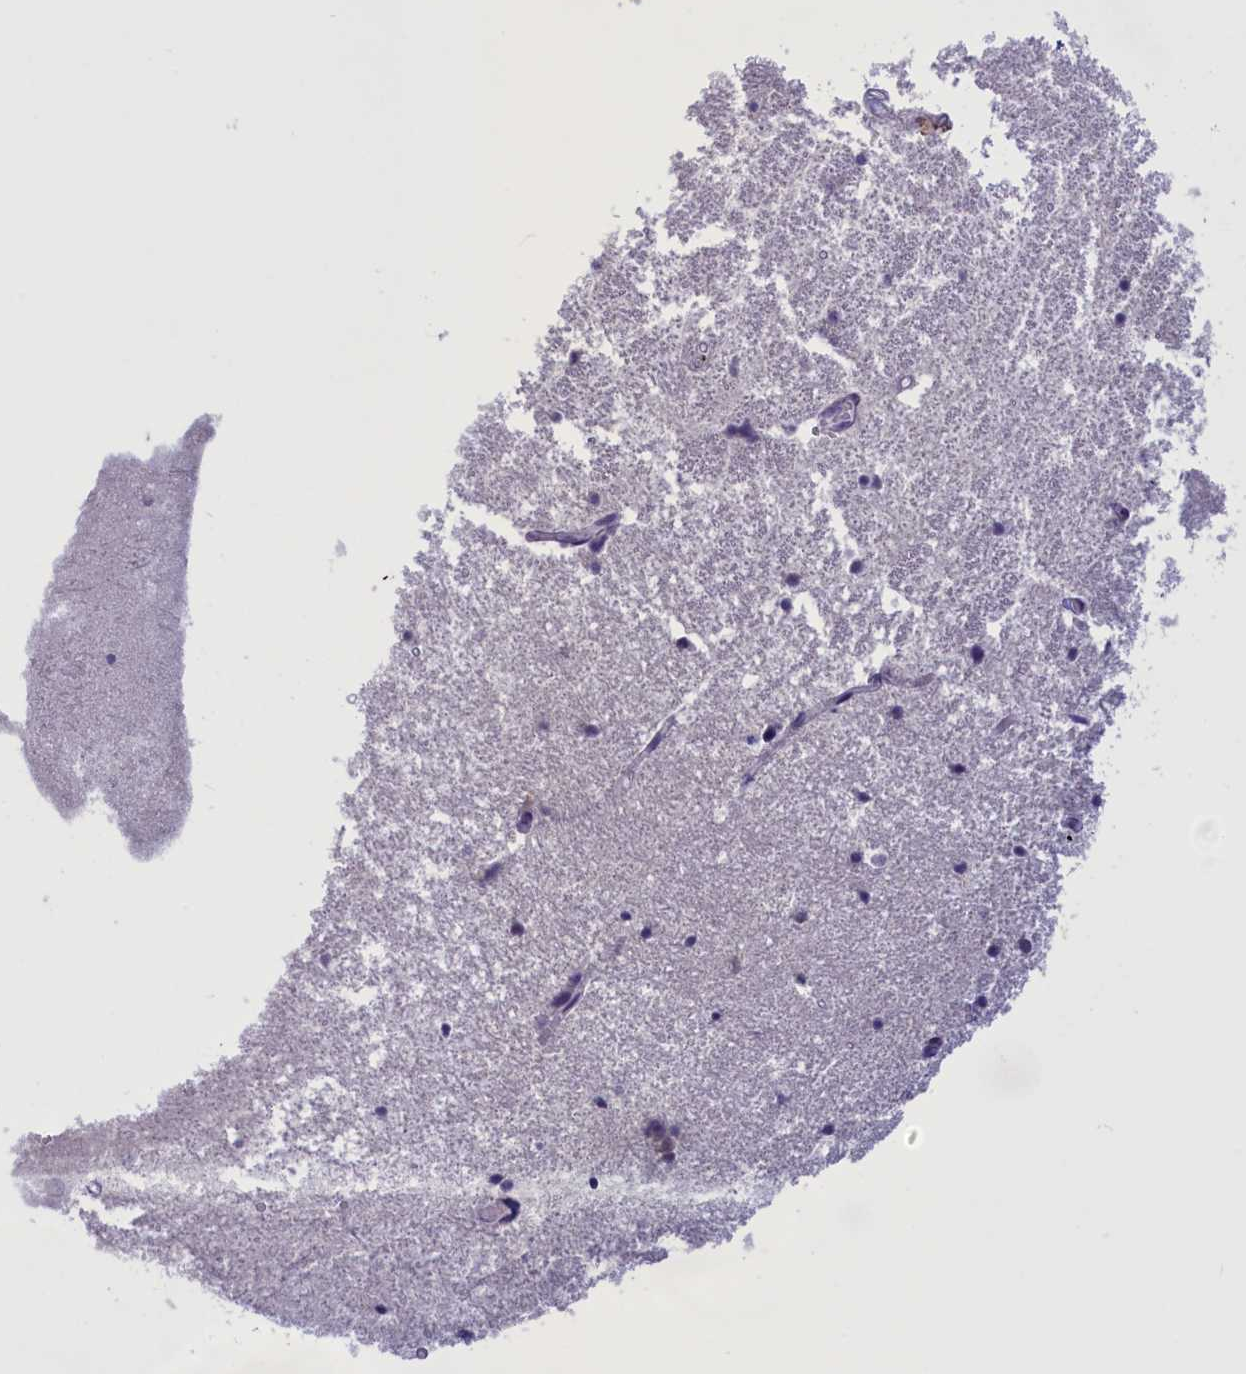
{"staining": {"intensity": "negative", "quantity": "none", "location": "none"}, "tissue": "hippocampus", "cell_type": "Glial cells", "image_type": "normal", "snomed": [{"axis": "morphology", "description": "Normal tissue, NOS"}, {"axis": "topography", "description": "Hippocampus"}], "caption": "A high-resolution micrograph shows IHC staining of unremarkable hippocampus, which exhibits no significant positivity in glial cells.", "gene": "ELOA2", "patient": {"sex": "female", "age": 52}}